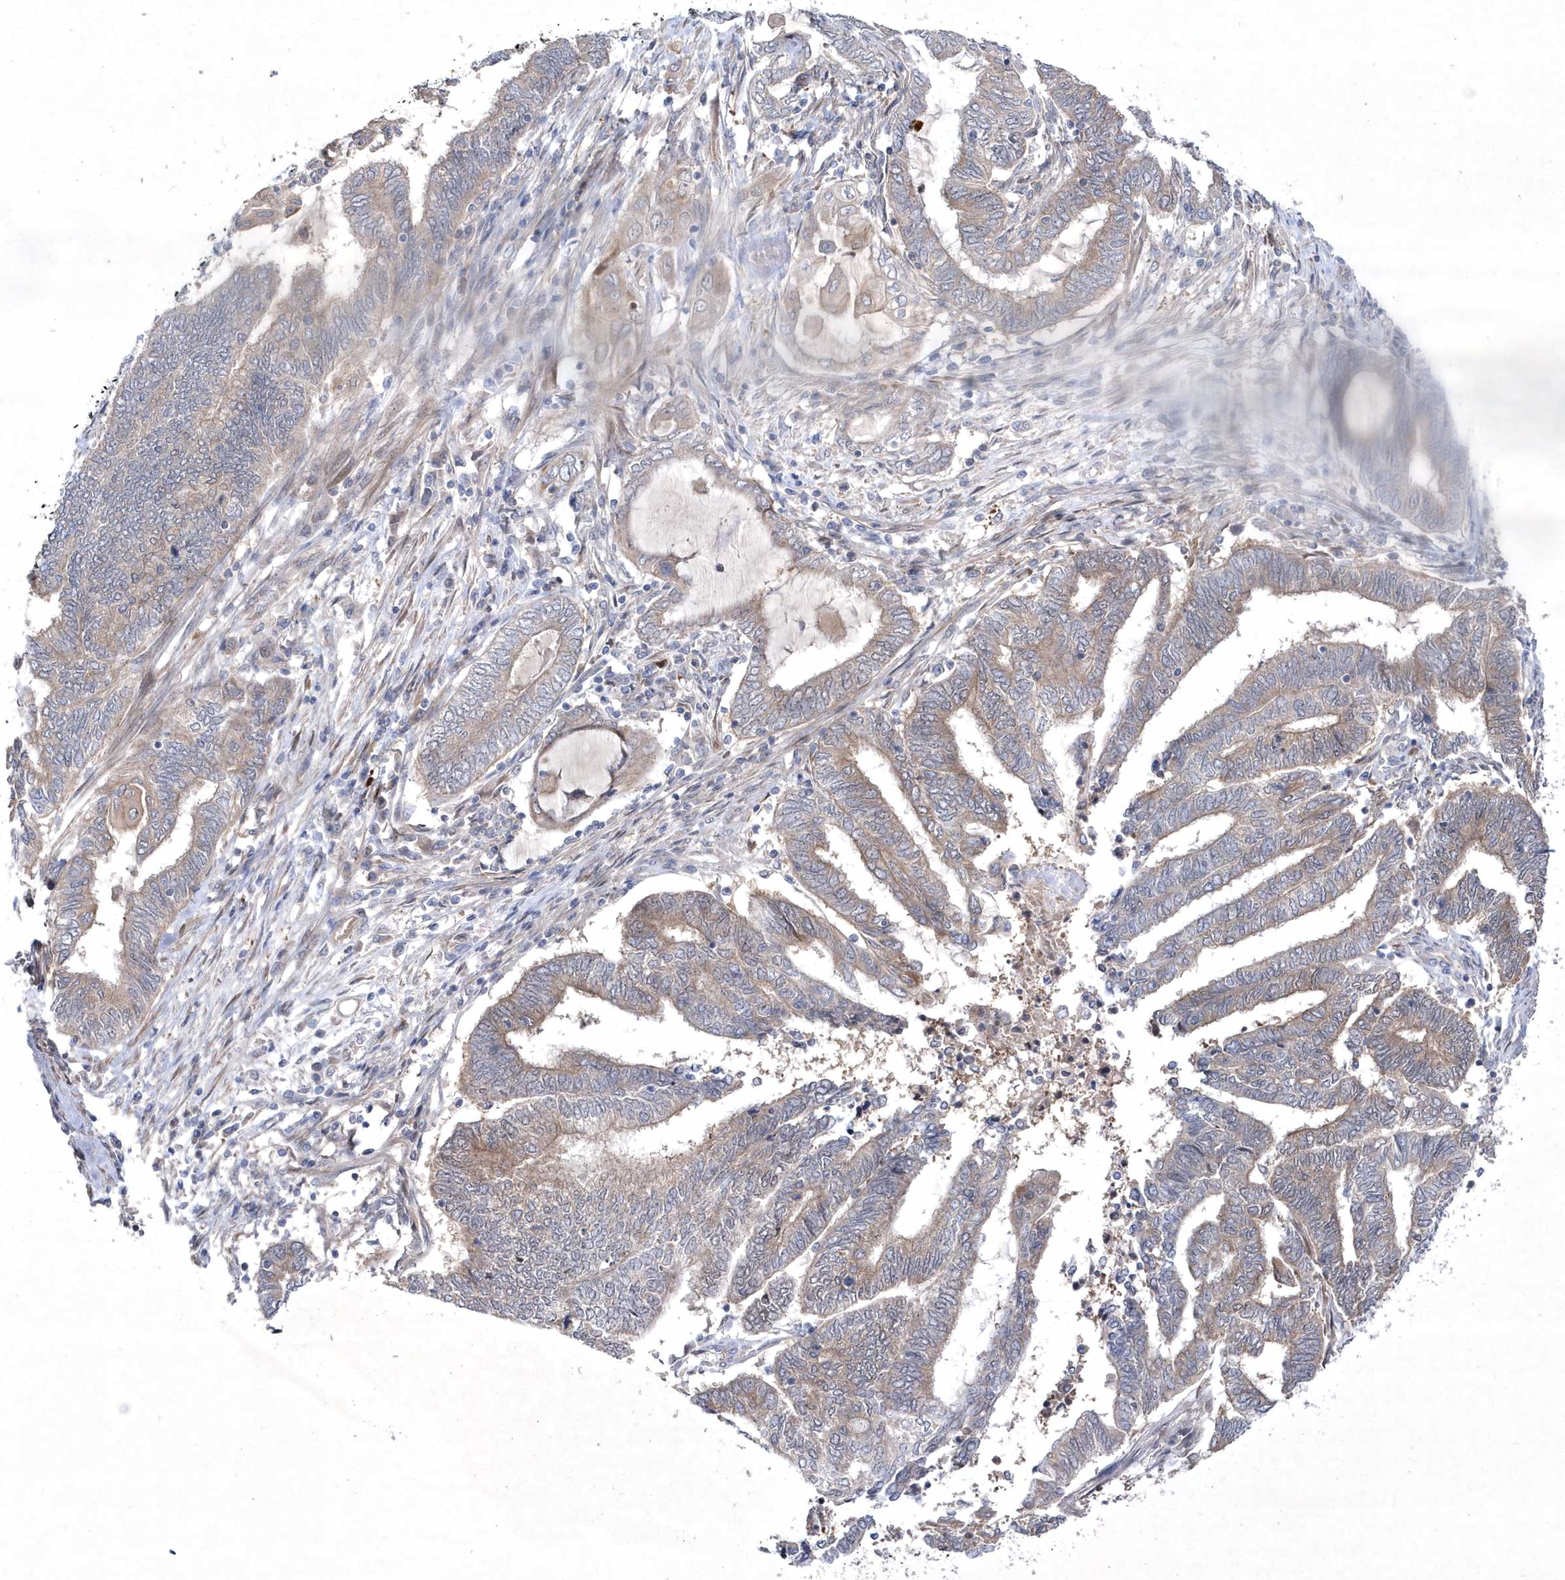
{"staining": {"intensity": "moderate", "quantity": "25%-75%", "location": "cytoplasmic/membranous"}, "tissue": "endometrial cancer", "cell_type": "Tumor cells", "image_type": "cancer", "snomed": [{"axis": "morphology", "description": "Adenocarcinoma, NOS"}, {"axis": "topography", "description": "Uterus"}, {"axis": "topography", "description": "Endometrium"}], "caption": "A medium amount of moderate cytoplasmic/membranous staining is present in about 25%-75% of tumor cells in endometrial cancer (adenocarcinoma) tissue.", "gene": "DSPP", "patient": {"sex": "female", "age": 70}}